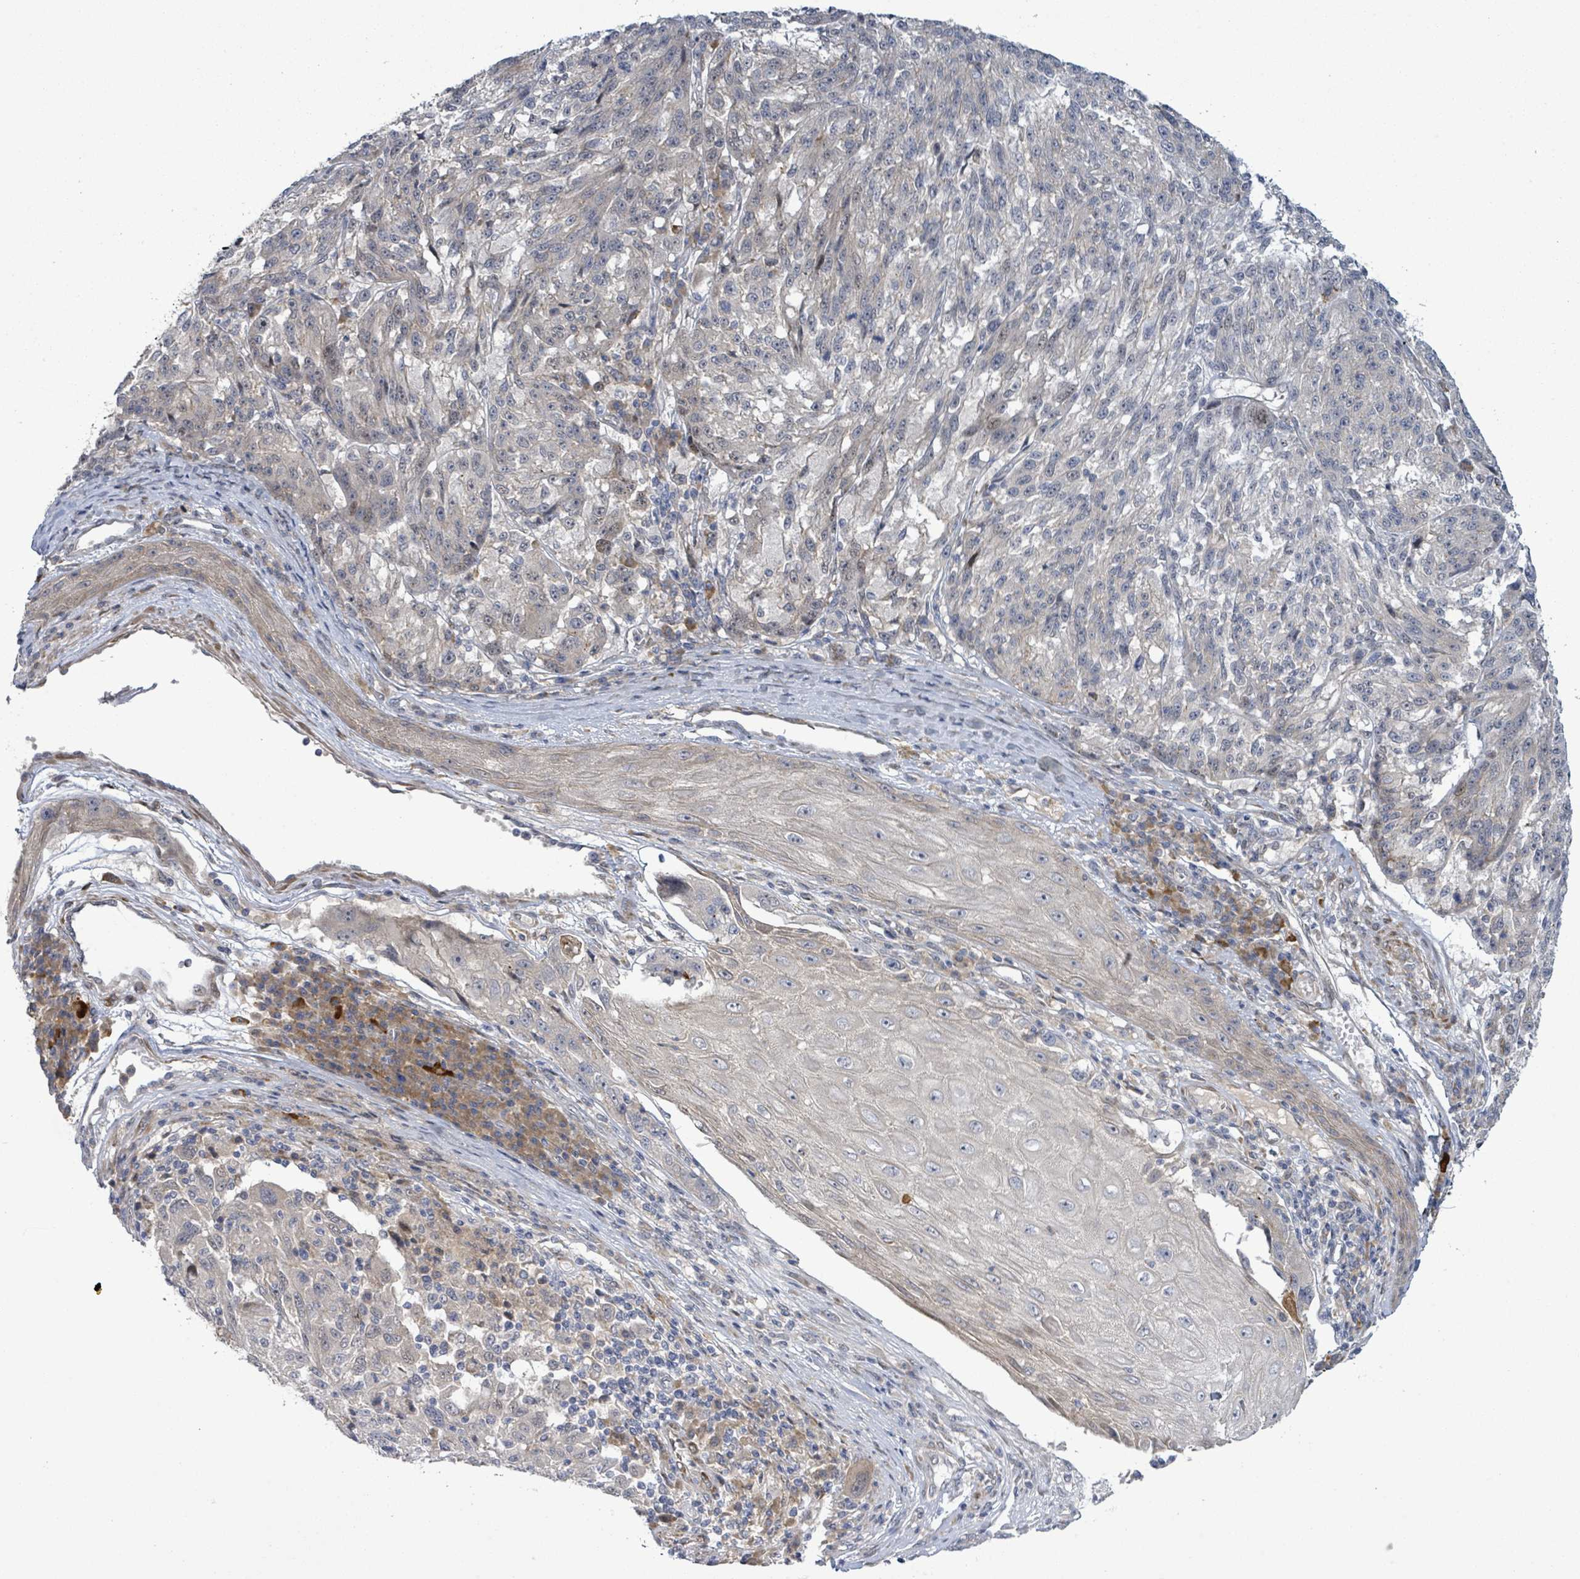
{"staining": {"intensity": "negative", "quantity": "none", "location": "none"}, "tissue": "melanoma", "cell_type": "Tumor cells", "image_type": "cancer", "snomed": [{"axis": "morphology", "description": "Malignant melanoma, NOS"}, {"axis": "topography", "description": "Skin"}], "caption": "DAB (3,3'-diaminobenzidine) immunohistochemical staining of human malignant melanoma shows no significant staining in tumor cells.", "gene": "SLIT3", "patient": {"sex": "male", "age": 53}}